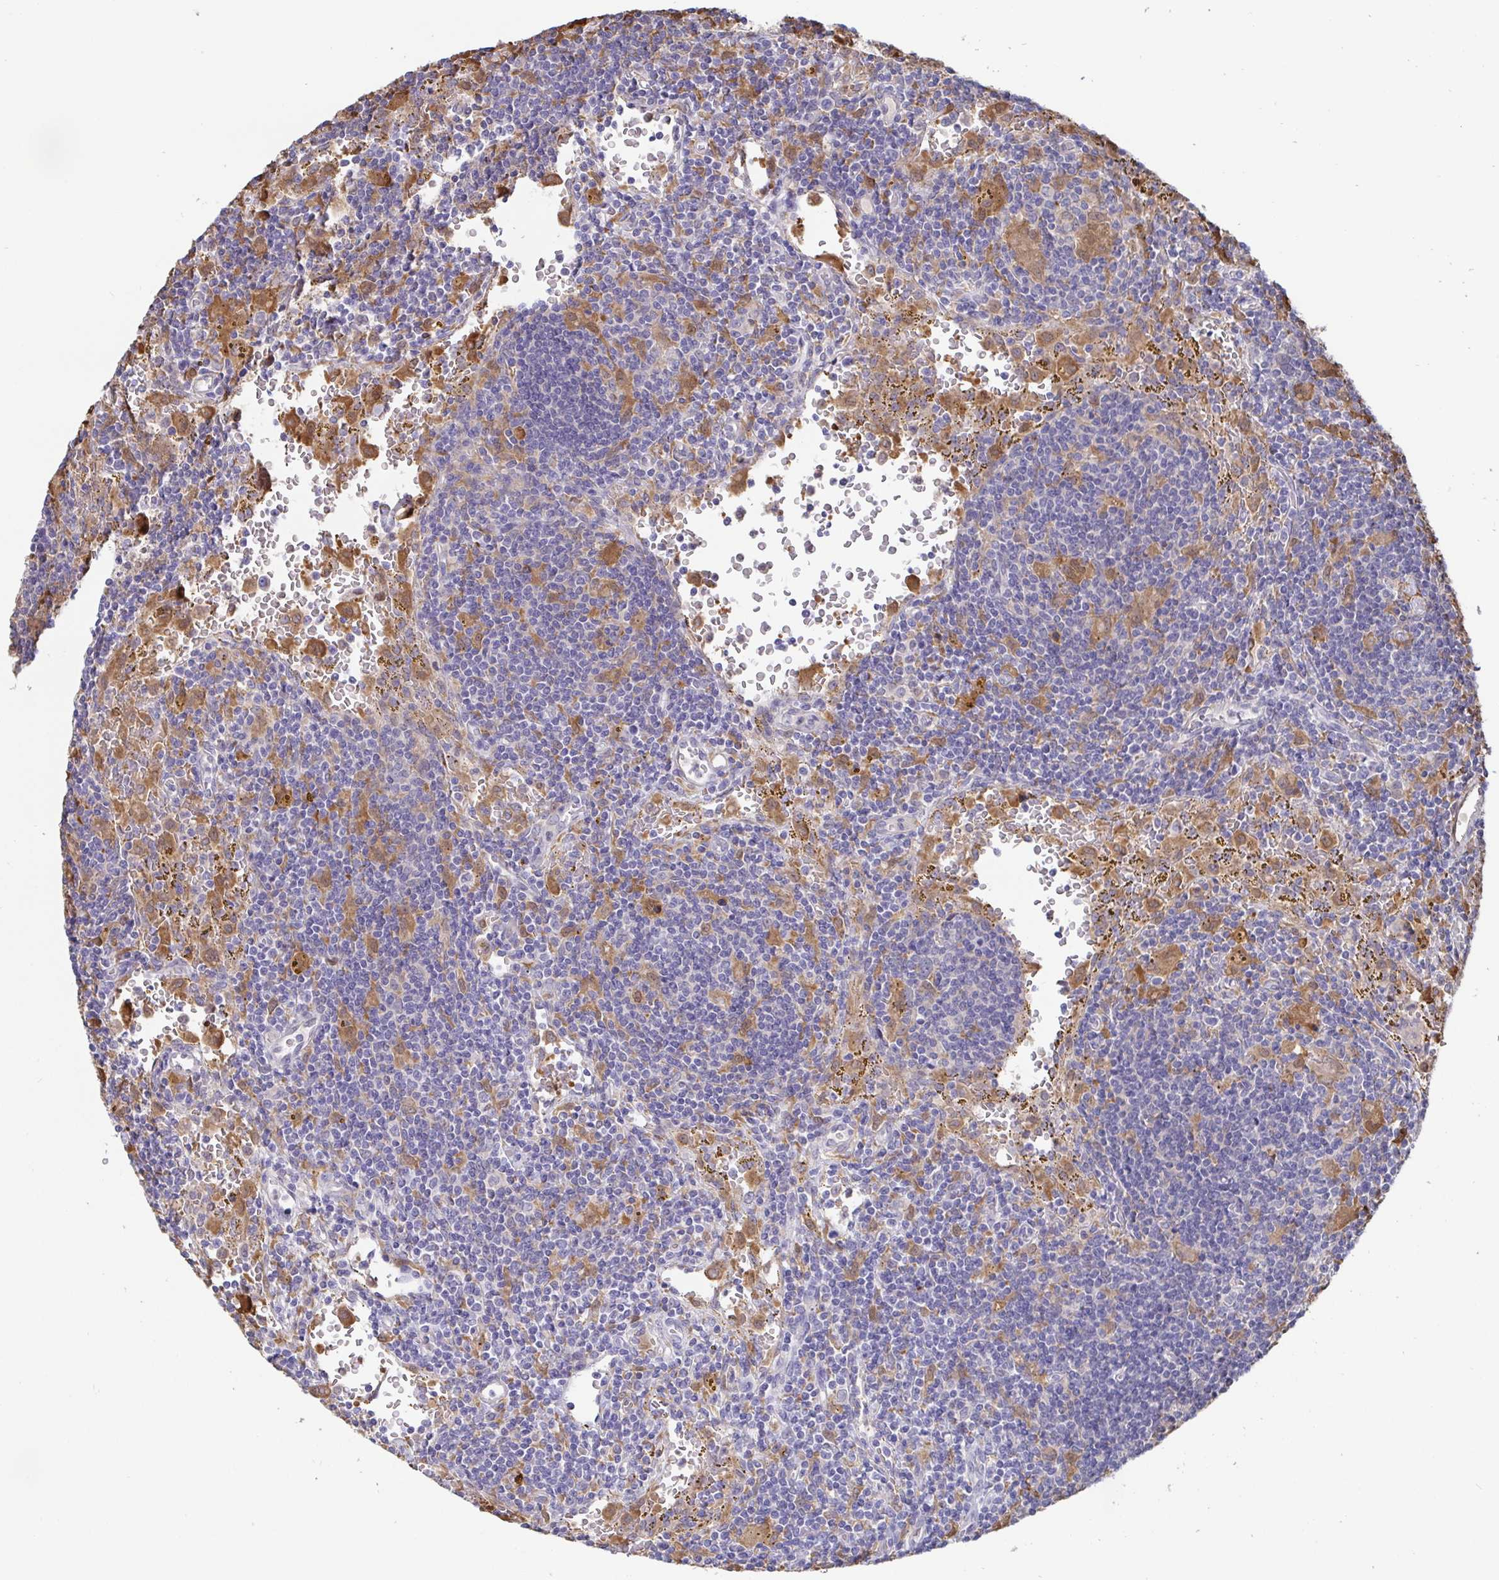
{"staining": {"intensity": "negative", "quantity": "none", "location": "none"}, "tissue": "lymphoma", "cell_type": "Tumor cells", "image_type": "cancer", "snomed": [{"axis": "morphology", "description": "Malignant lymphoma, non-Hodgkin's type, Low grade"}, {"axis": "topography", "description": "Spleen"}], "caption": "Lymphoma stained for a protein using IHC reveals no positivity tumor cells.", "gene": "IDH1", "patient": {"sex": "female", "age": 70}}